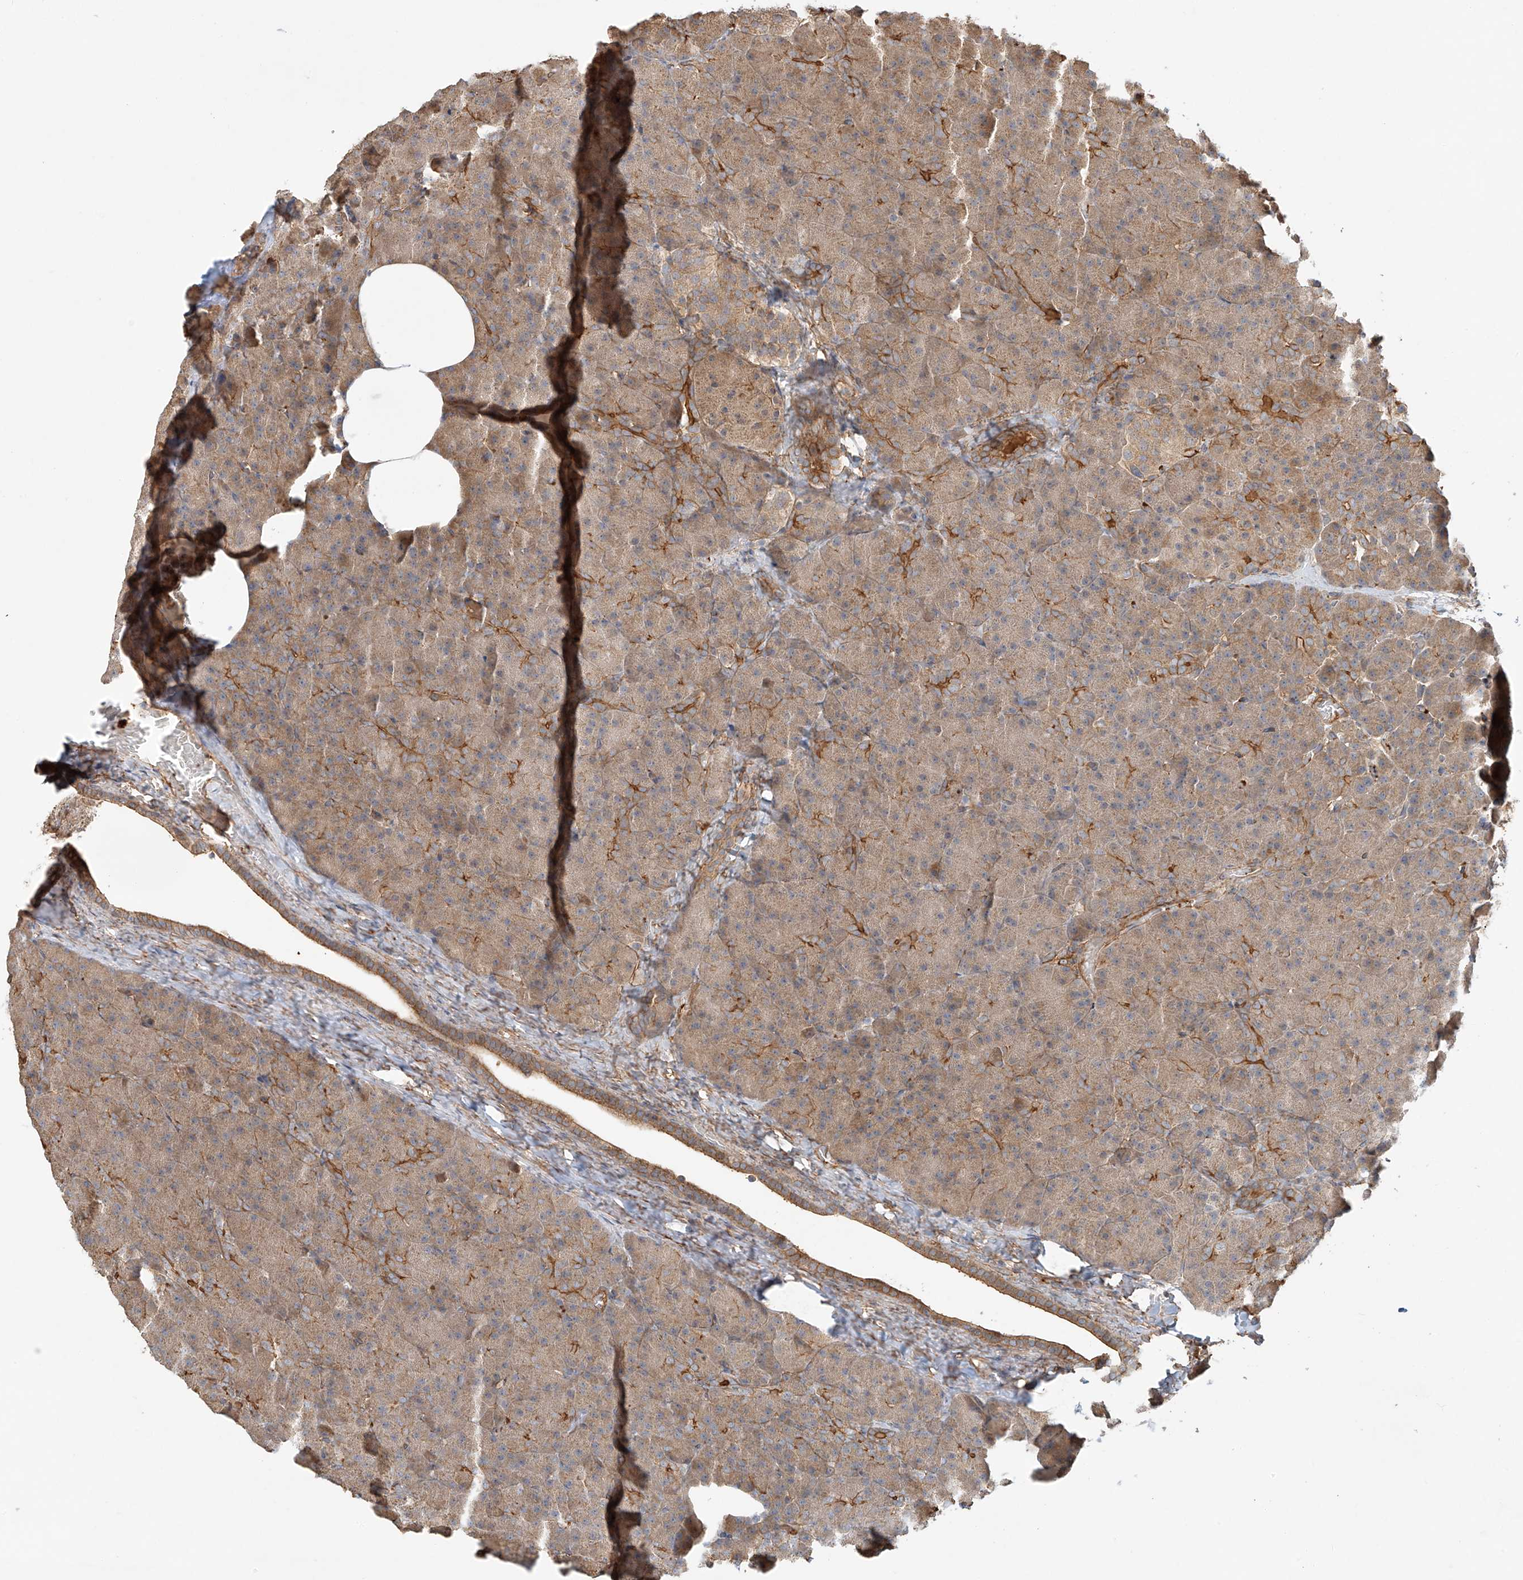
{"staining": {"intensity": "moderate", "quantity": ">75%", "location": "cytoplasmic/membranous"}, "tissue": "pancreas", "cell_type": "Exocrine glandular cells", "image_type": "normal", "snomed": [{"axis": "morphology", "description": "Normal tissue, NOS"}, {"axis": "morphology", "description": "Carcinoid, malignant, NOS"}, {"axis": "topography", "description": "Pancreas"}], "caption": "Immunohistochemistry of benign human pancreas reveals medium levels of moderate cytoplasmic/membranous staining in about >75% of exocrine glandular cells.", "gene": "CSMD3", "patient": {"sex": "female", "age": 35}}